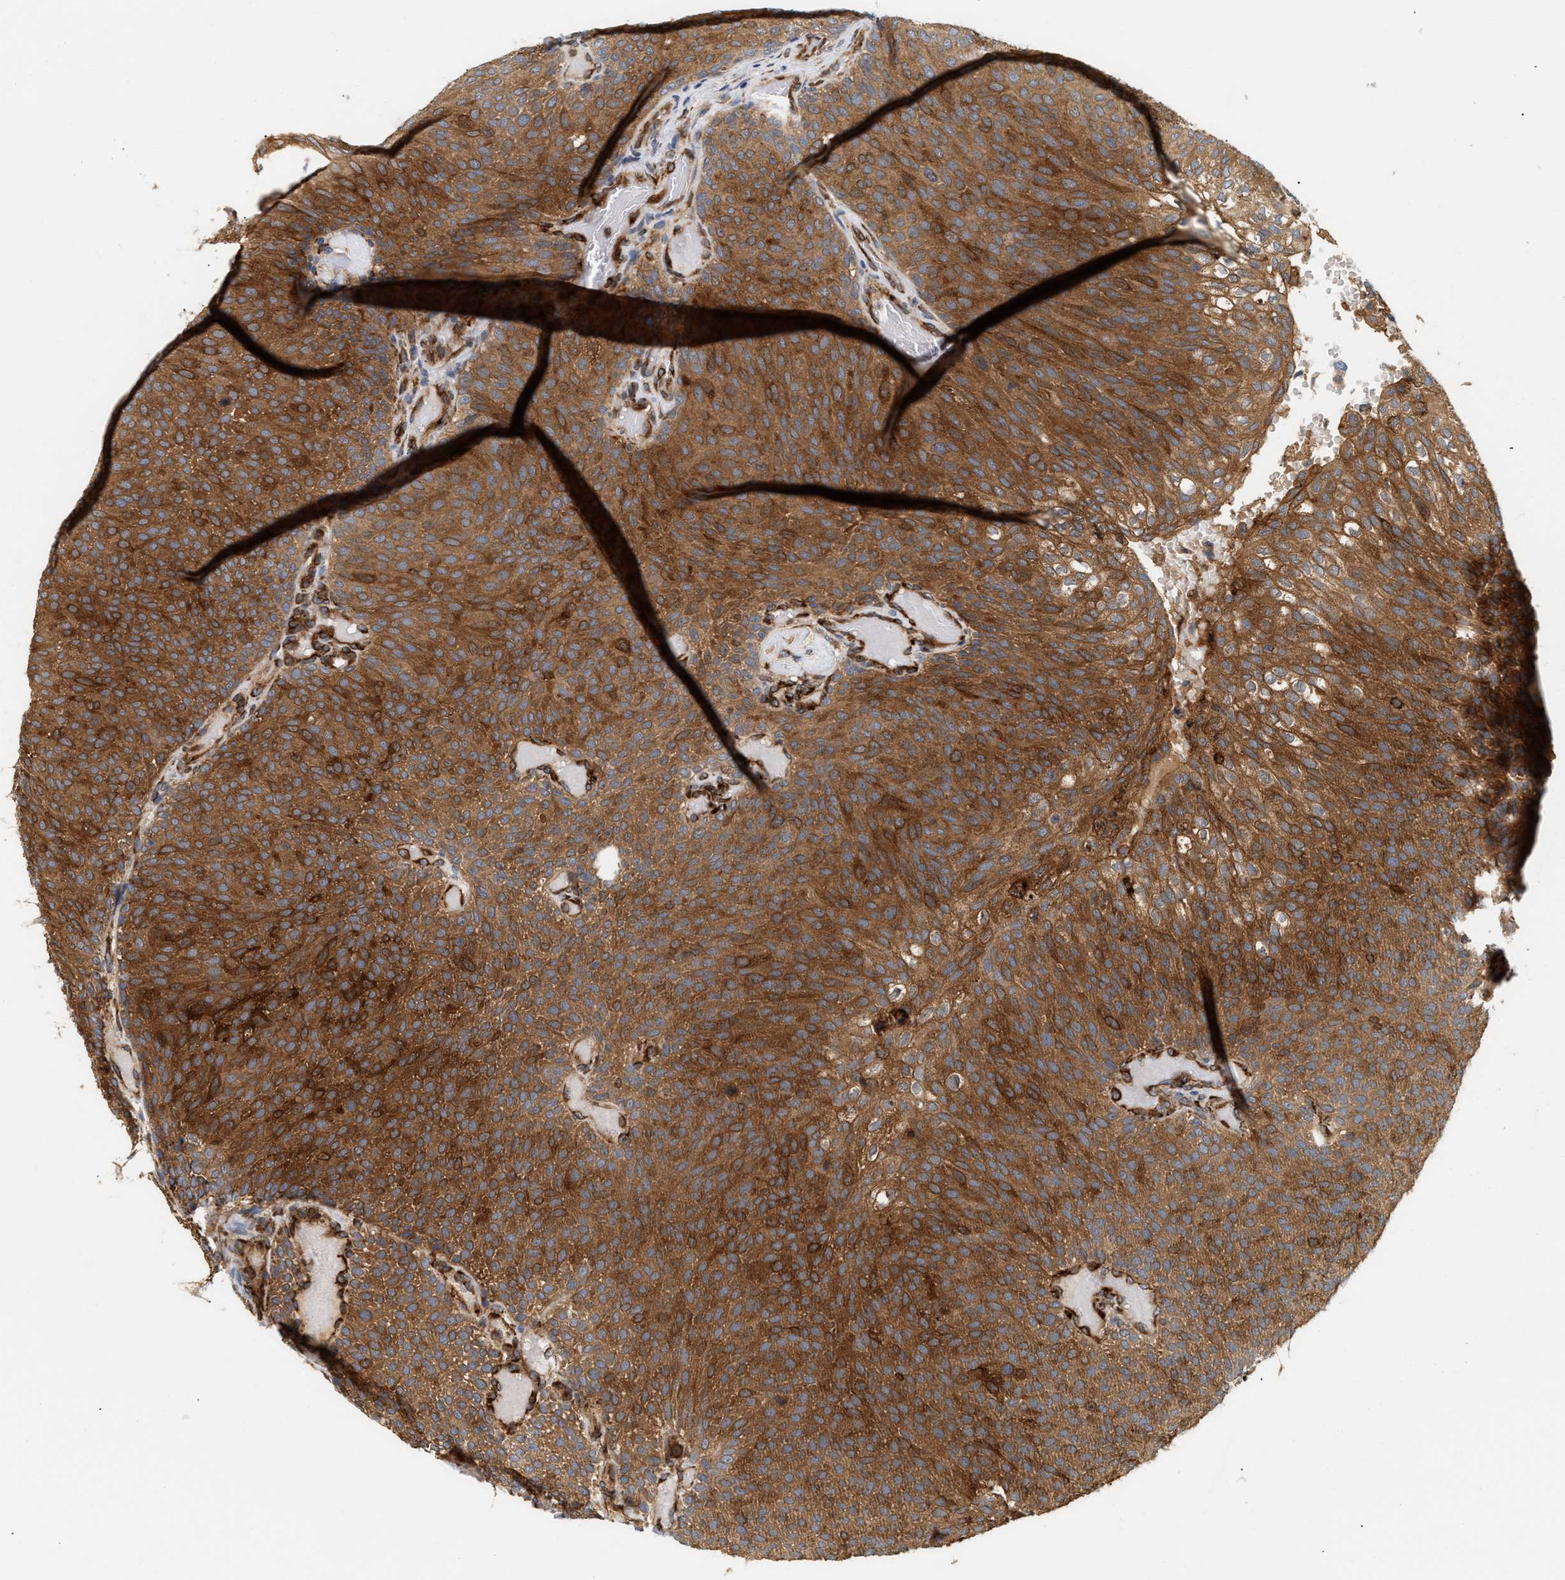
{"staining": {"intensity": "strong", "quantity": ">75%", "location": "cytoplasmic/membranous"}, "tissue": "urothelial cancer", "cell_type": "Tumor cells", "image_type": "cancer", "snomed": [{"axis": "morphology", "description": "Urothelial carcinoma, Low grade"}, {"axis": "topography", "description": "Urinary bladder"}], "caption": "Immunohistochemical staining of urothelial cancer shows high levels of strong cytoplasmic/membranous staining in about >75% of tumor cells.", "gene": "PLCD1", "patient": {"sex": "male", "age": 78}}